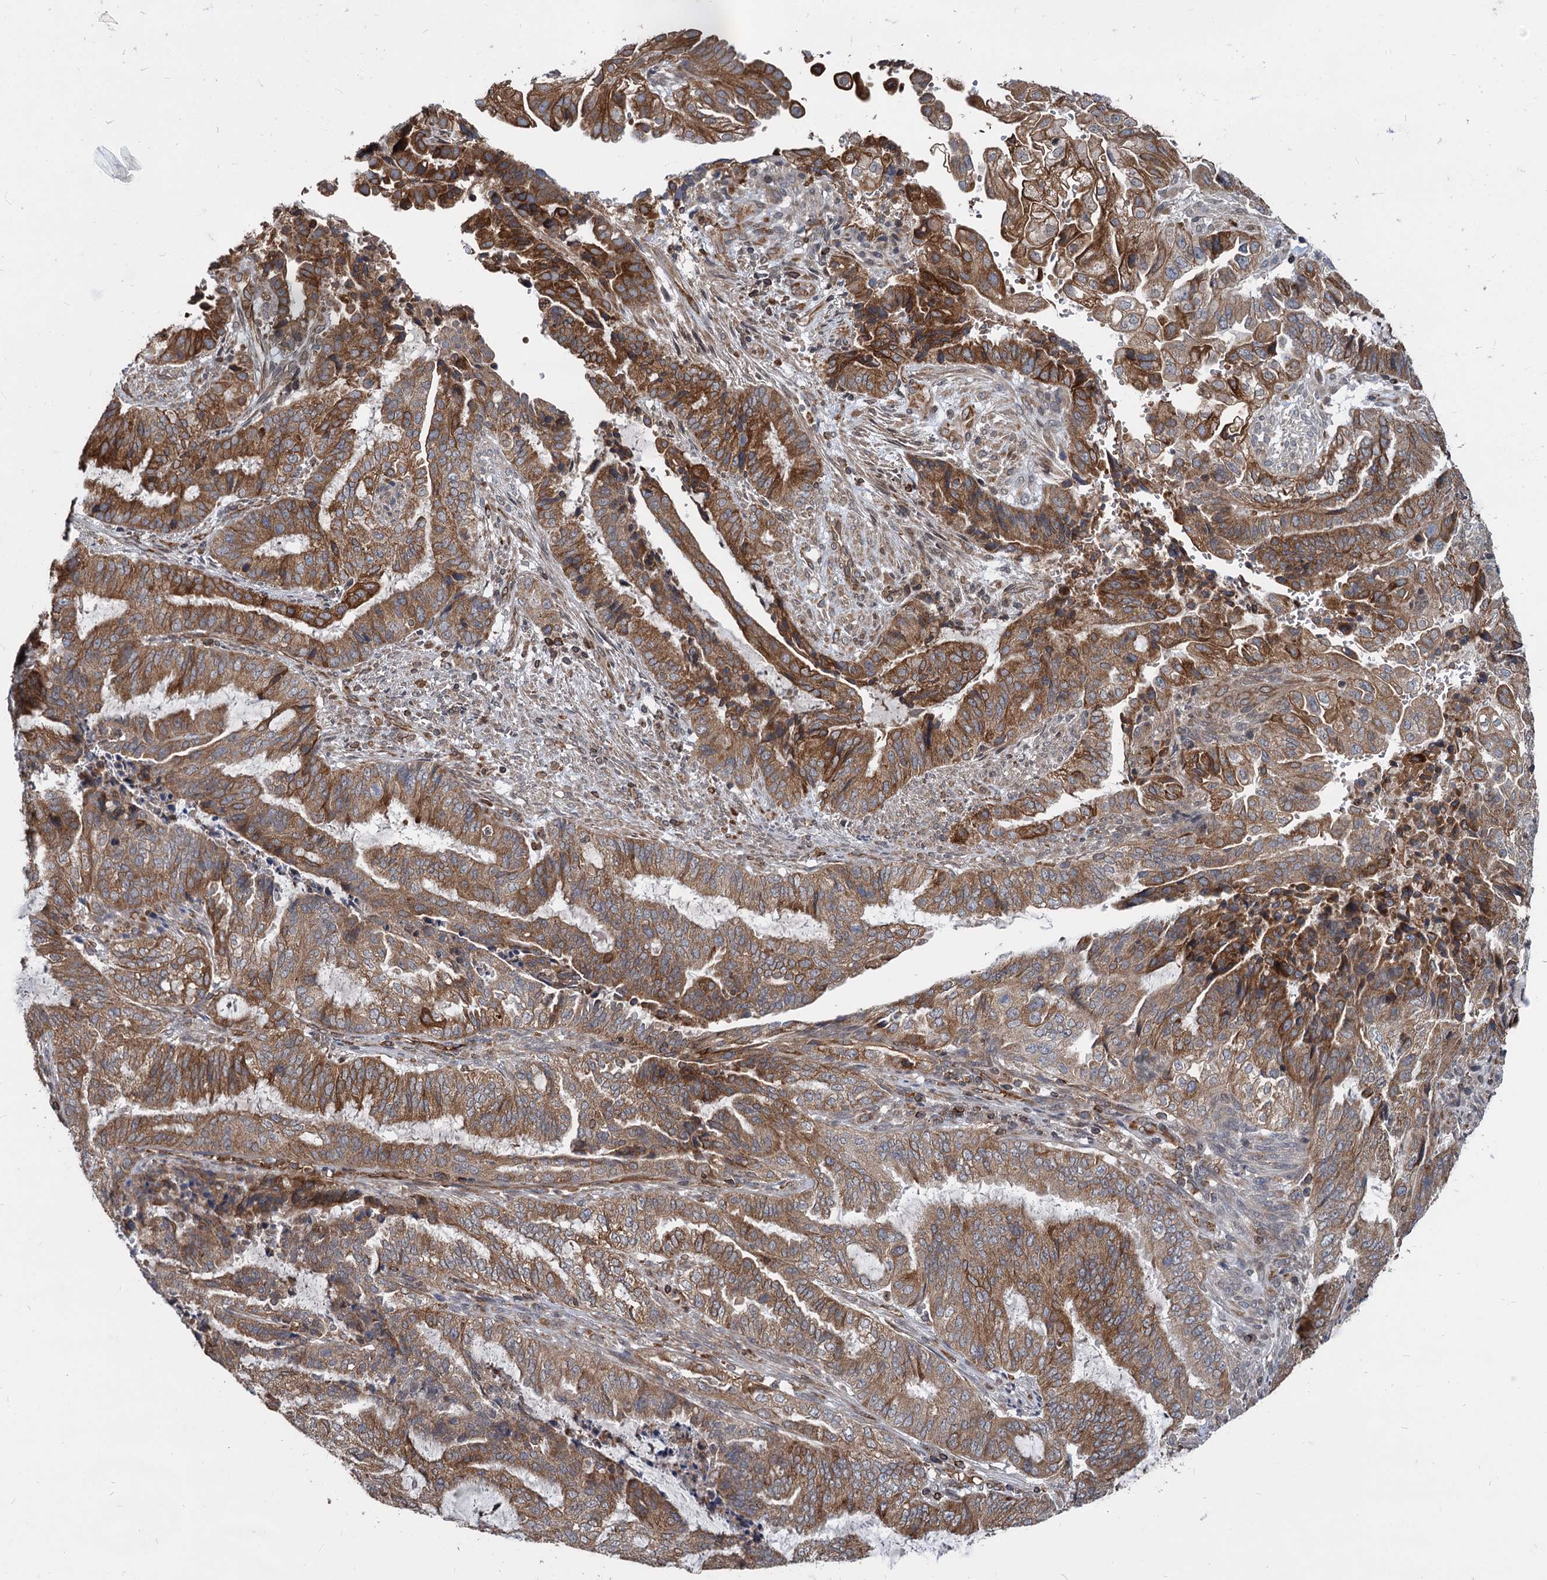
{"staining": {"intensity": "strong", "quantity": ">75%", "location": "cytoplasmic/membranous"}, "tissue": "endometrial cancer", "cell_type": "Tumor cells", "image_type": "cancer", "snomed": [{"axis": "morphology", "description": "Adenocarcinoma, NOS"}, {"axis": "topography", "description": "Endometrium"}], "caption": "A brown stain highlights strong cytoplasmic/membranous positivity of a protein in endometrial cancer tumor cells.", "gene": "STIM1", "patient": {"sex": "female", "age": 51}}